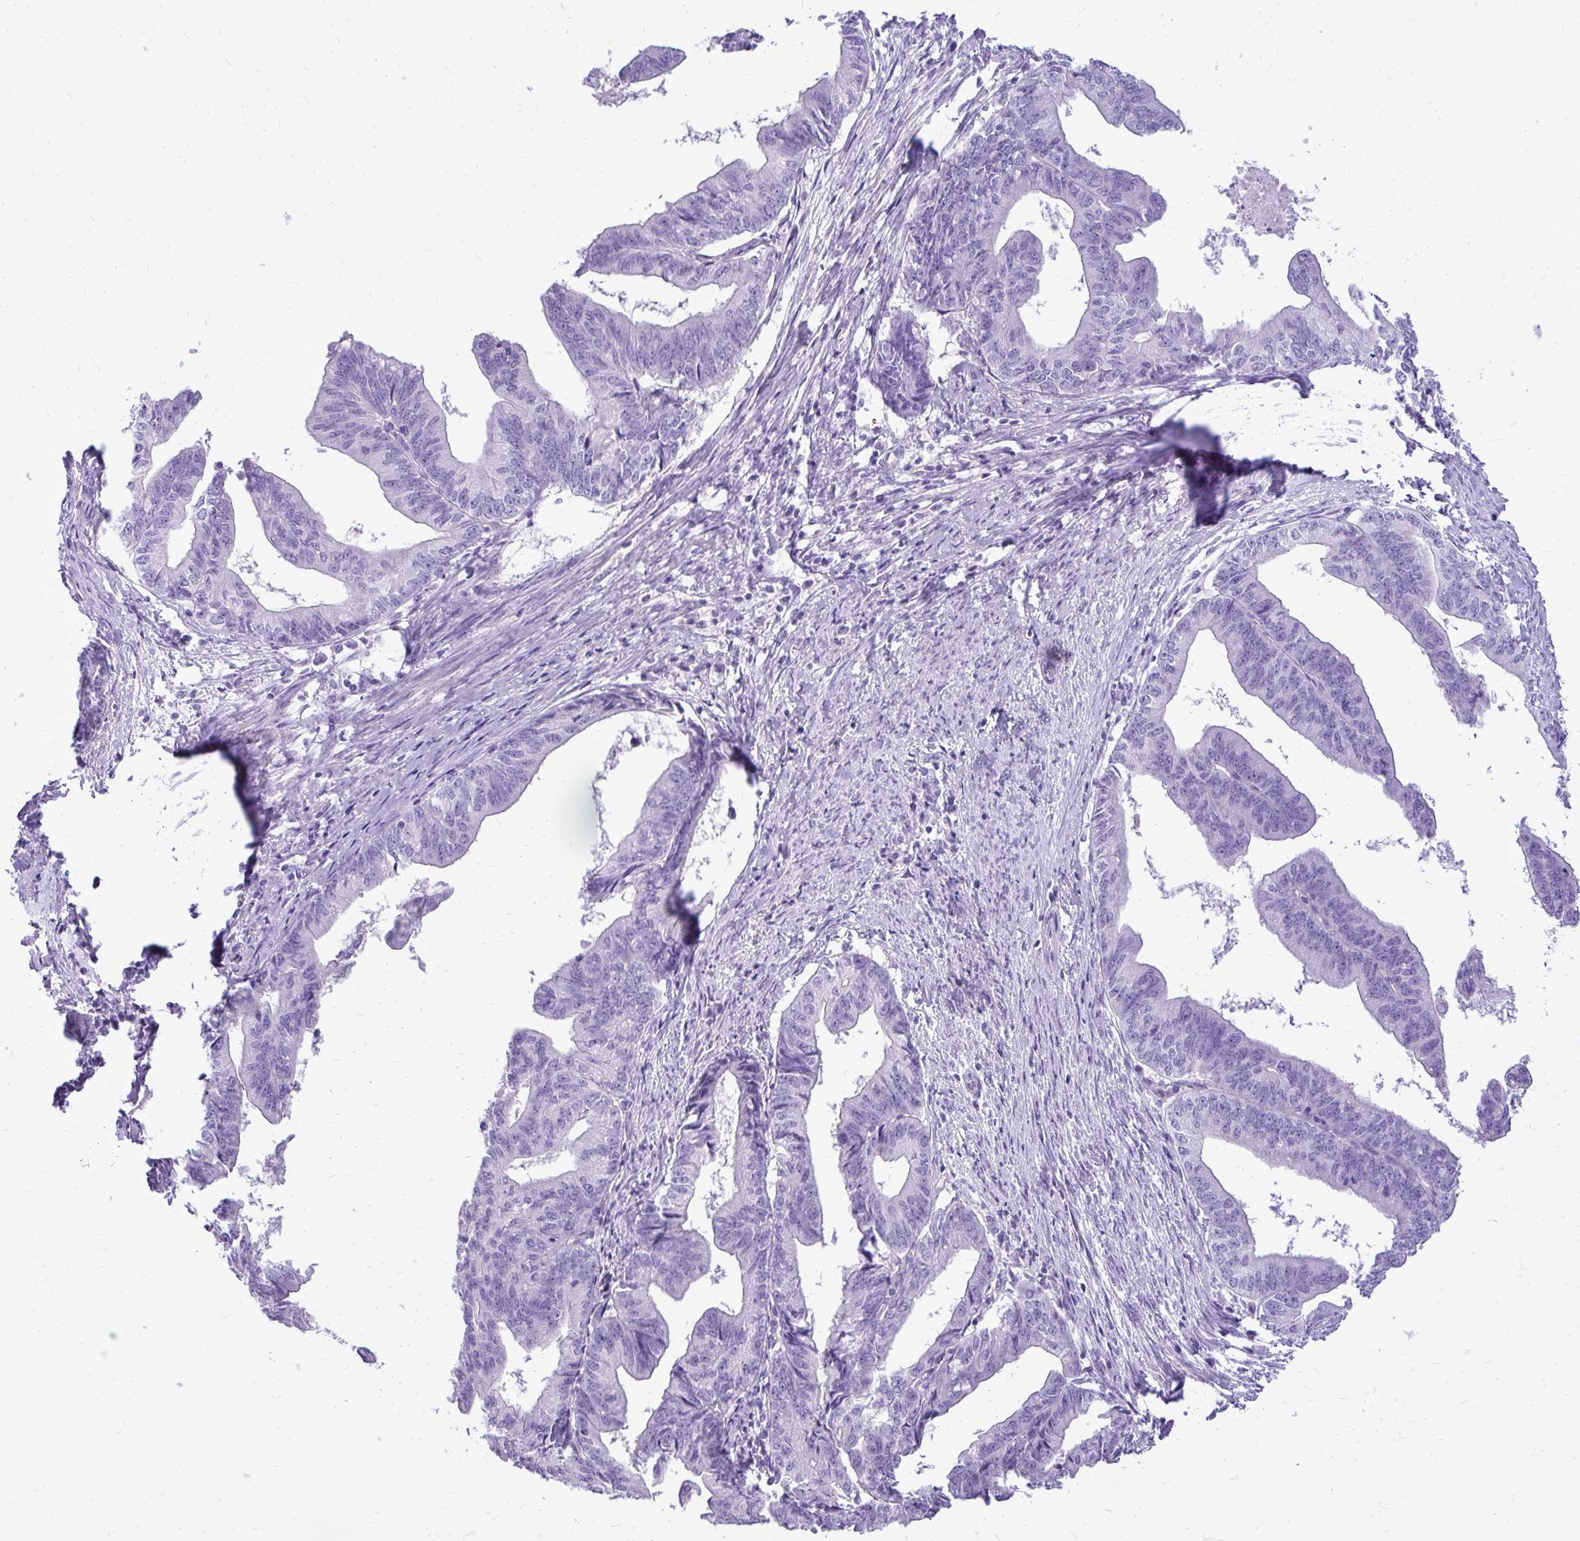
{"staining": {"intensity": "negative", "quantity": "none", "location": "none"}, "tissue": "endometrial cancer", "cell_type": "Tumor cells", "image_type": "cancer", "snomed": [{"axis": "morphology", "description": "Adenocarcinoma, NOS"}, {"axis": "topography", "description": "Endometrium"}], "caption": "Tumor cells are negative for brown protein staining in endometrial cancer (adenocarcinoma).", "gene": "PELI3", "patient": {"sex": "female", "age": 65}}